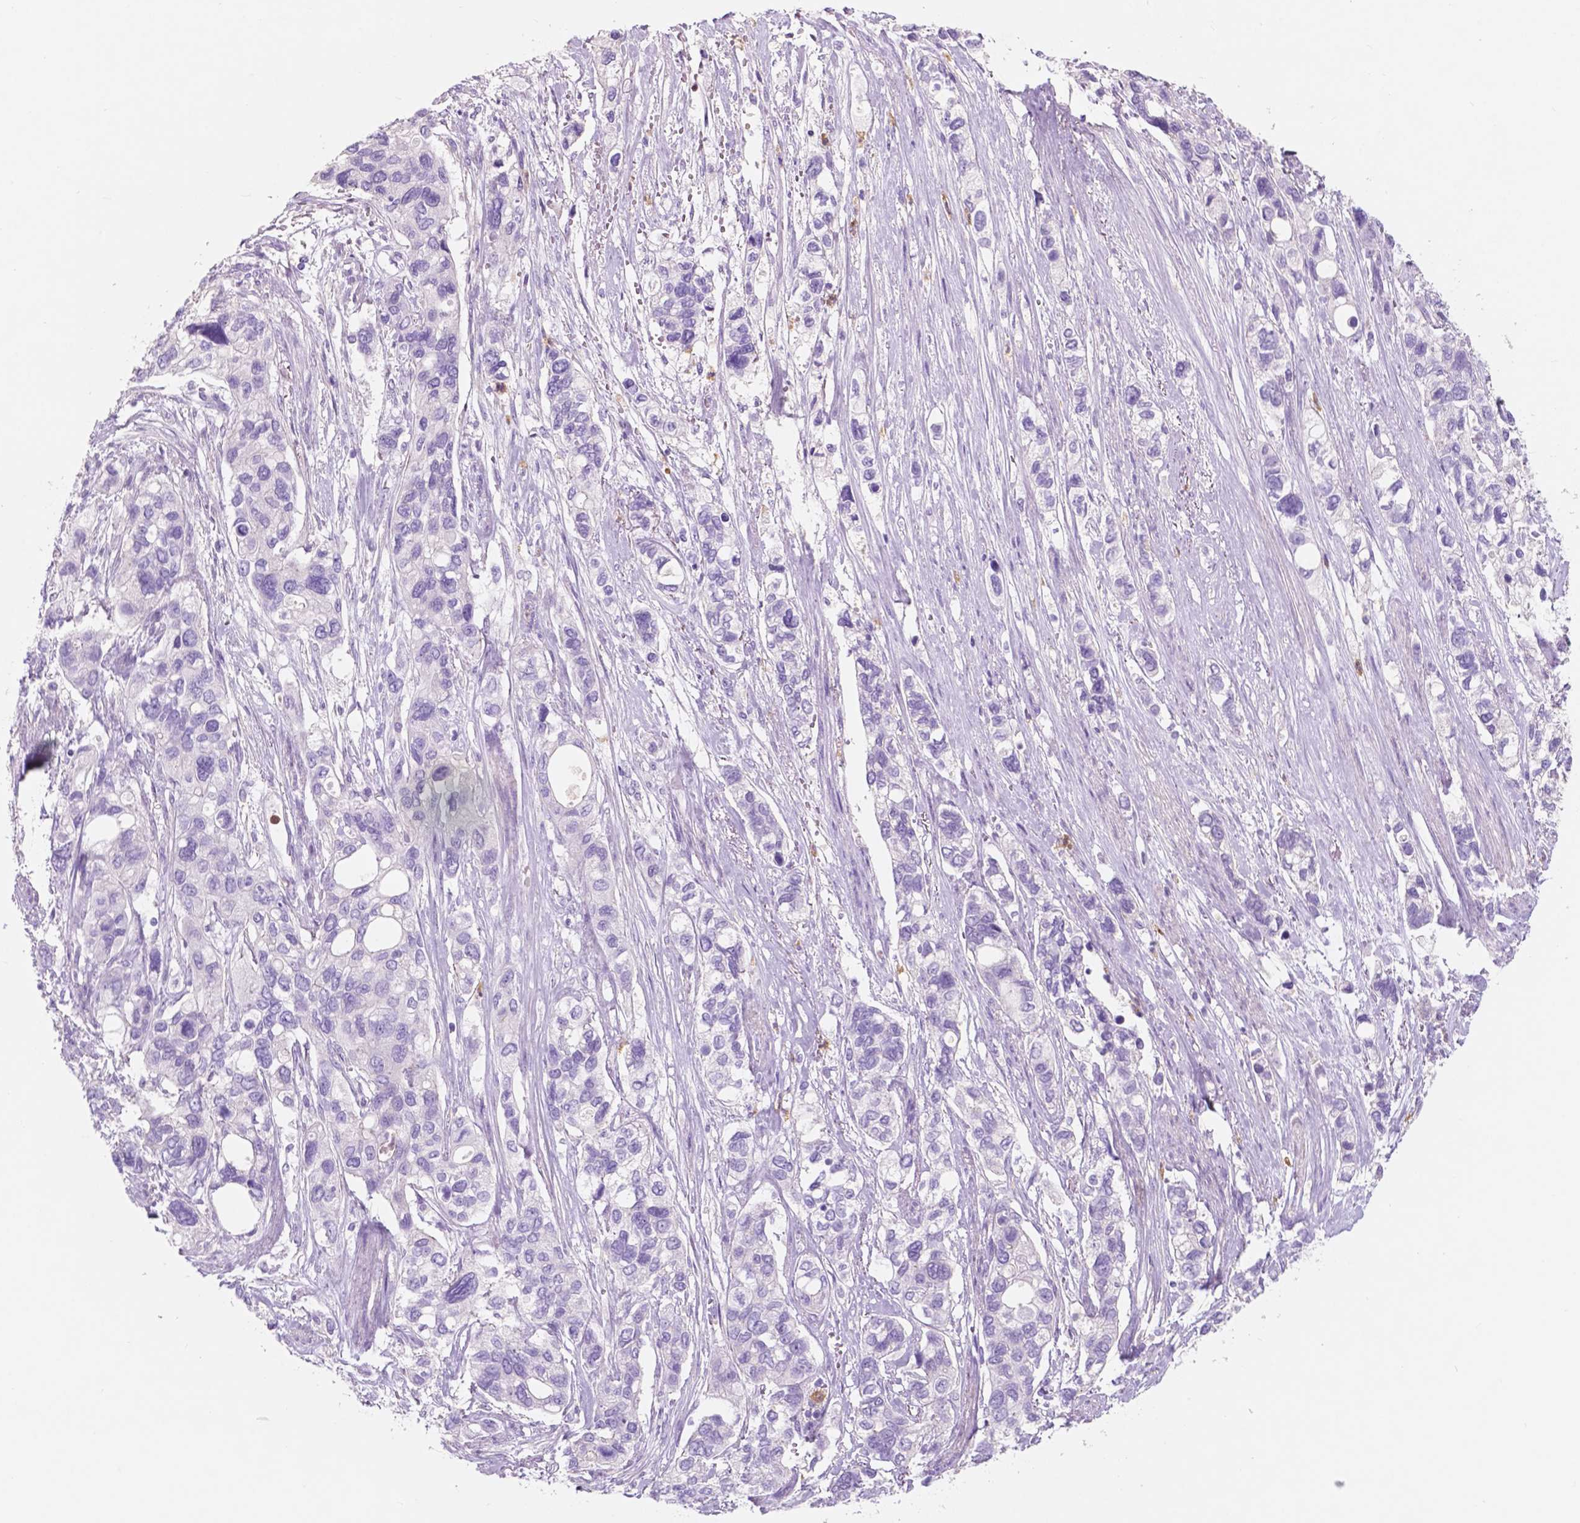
{"staining": {"intensity": "negative", "quantity": "none", "location": "none"}, "tissue": "stomach cancer", "cell_type": "Tumor cells", "image_type": "cancer", "snomed": [{"axis": "morphology", "description": "Adenocarcinoma, NOS"}, {"axis": "topography", "description": "Stomach, upper"}], "caption": "Tumor cells are negative for brown protein staining in stomach adenocarcinoma.", "gene": "CUZD1", "patient": {"sex": "female", "age": 81}}